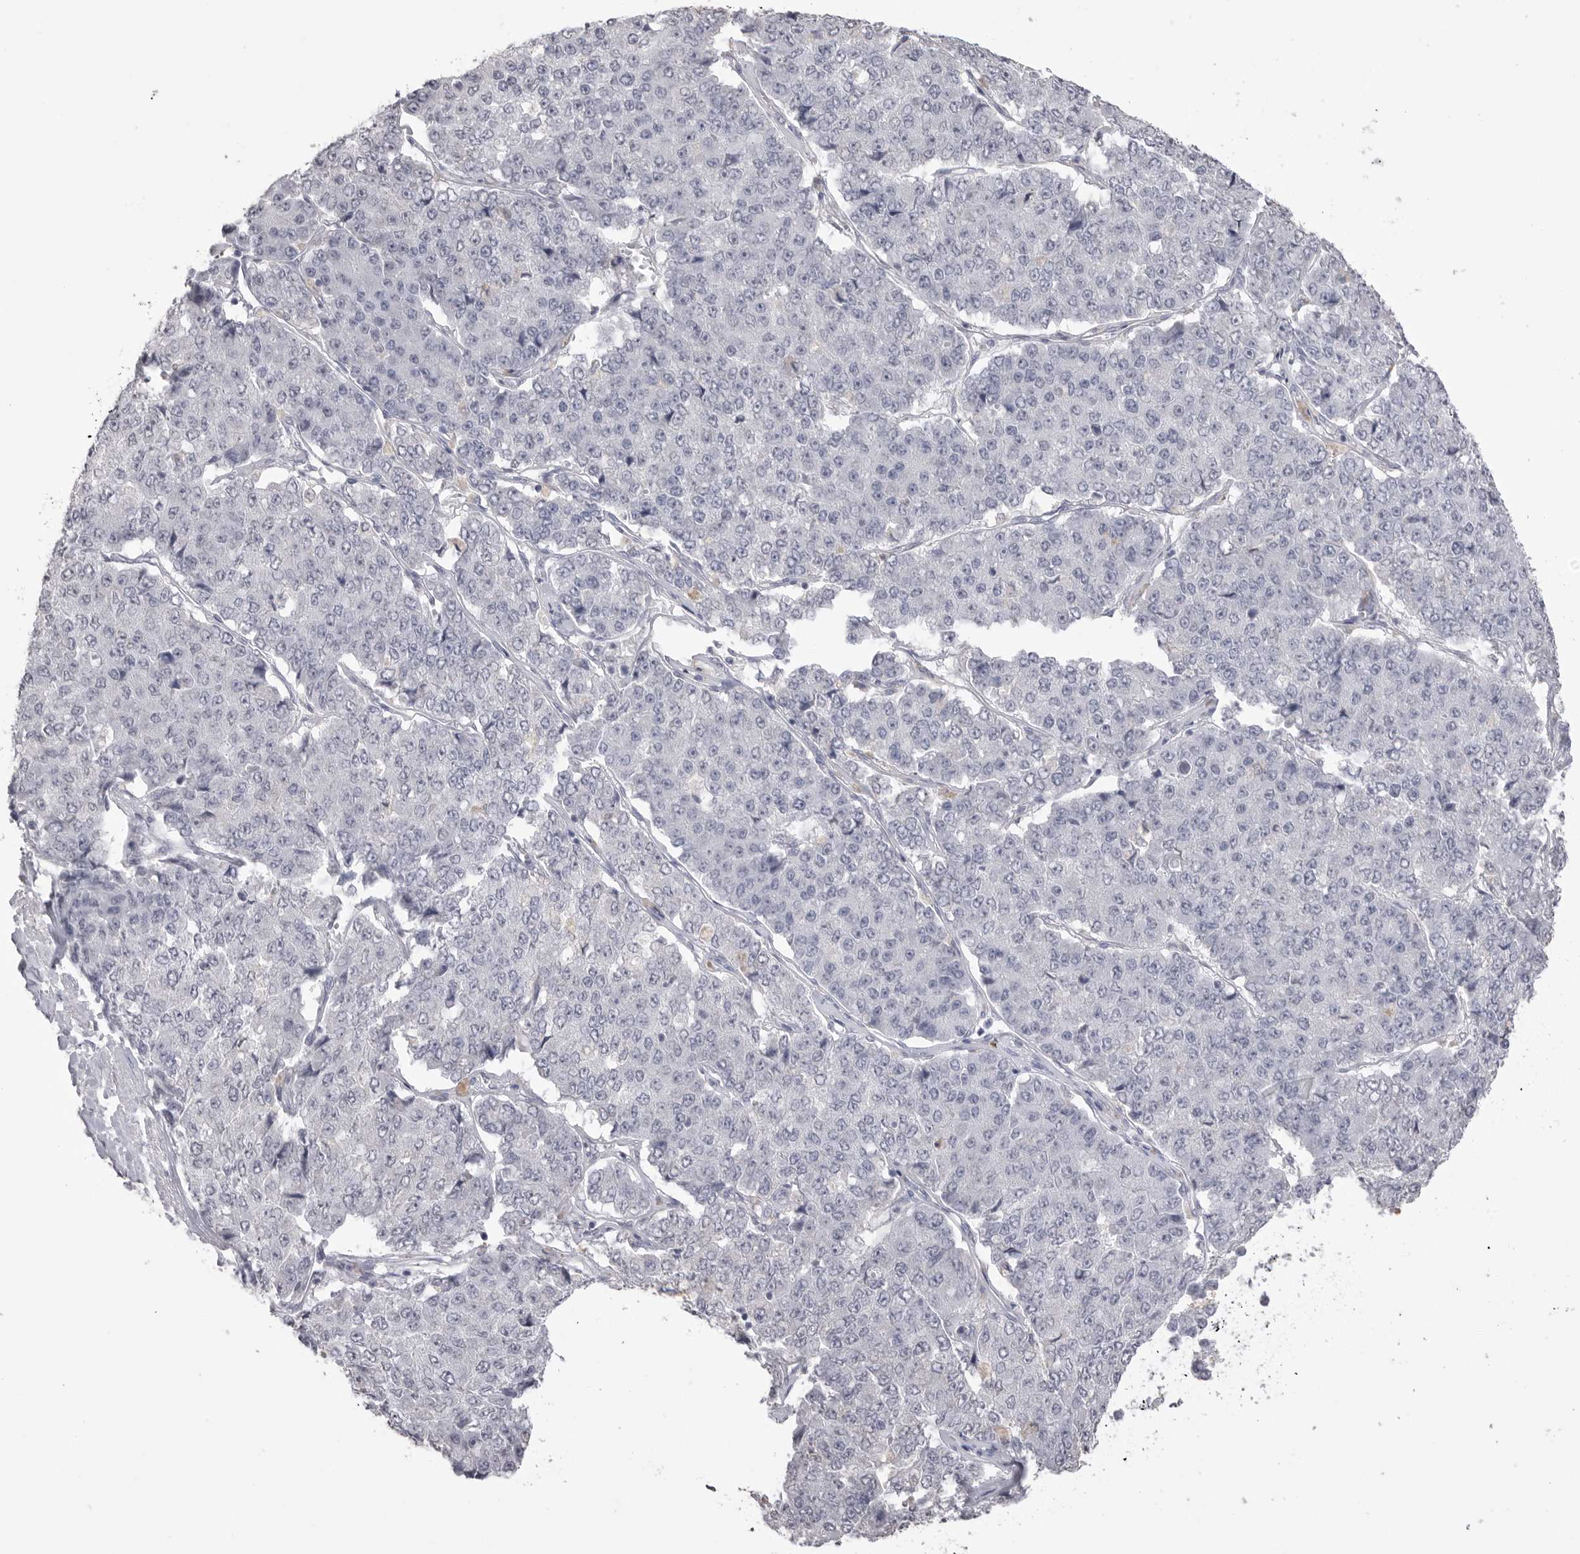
{"staining": {"intensity": "negative", "quantity": "none", "location": "none"}, "tissue": "pancreatic cancer", "cell_type": "Tumor cells", "image_type": "cancer", "snomed": [{"axis": "morphology", "description": "Adenocarcinoma, NOS"}, {"axis": "topography", "description": "Pancreas"}], "caption": "This is an immunohistochemistry (IHC) photomicrograph of pancreatic cancer (adenocarcinoma). There is no positivity in tumor cells.", "gene": "ICAM5", "patient": {"sex": "male", "age": 50}}